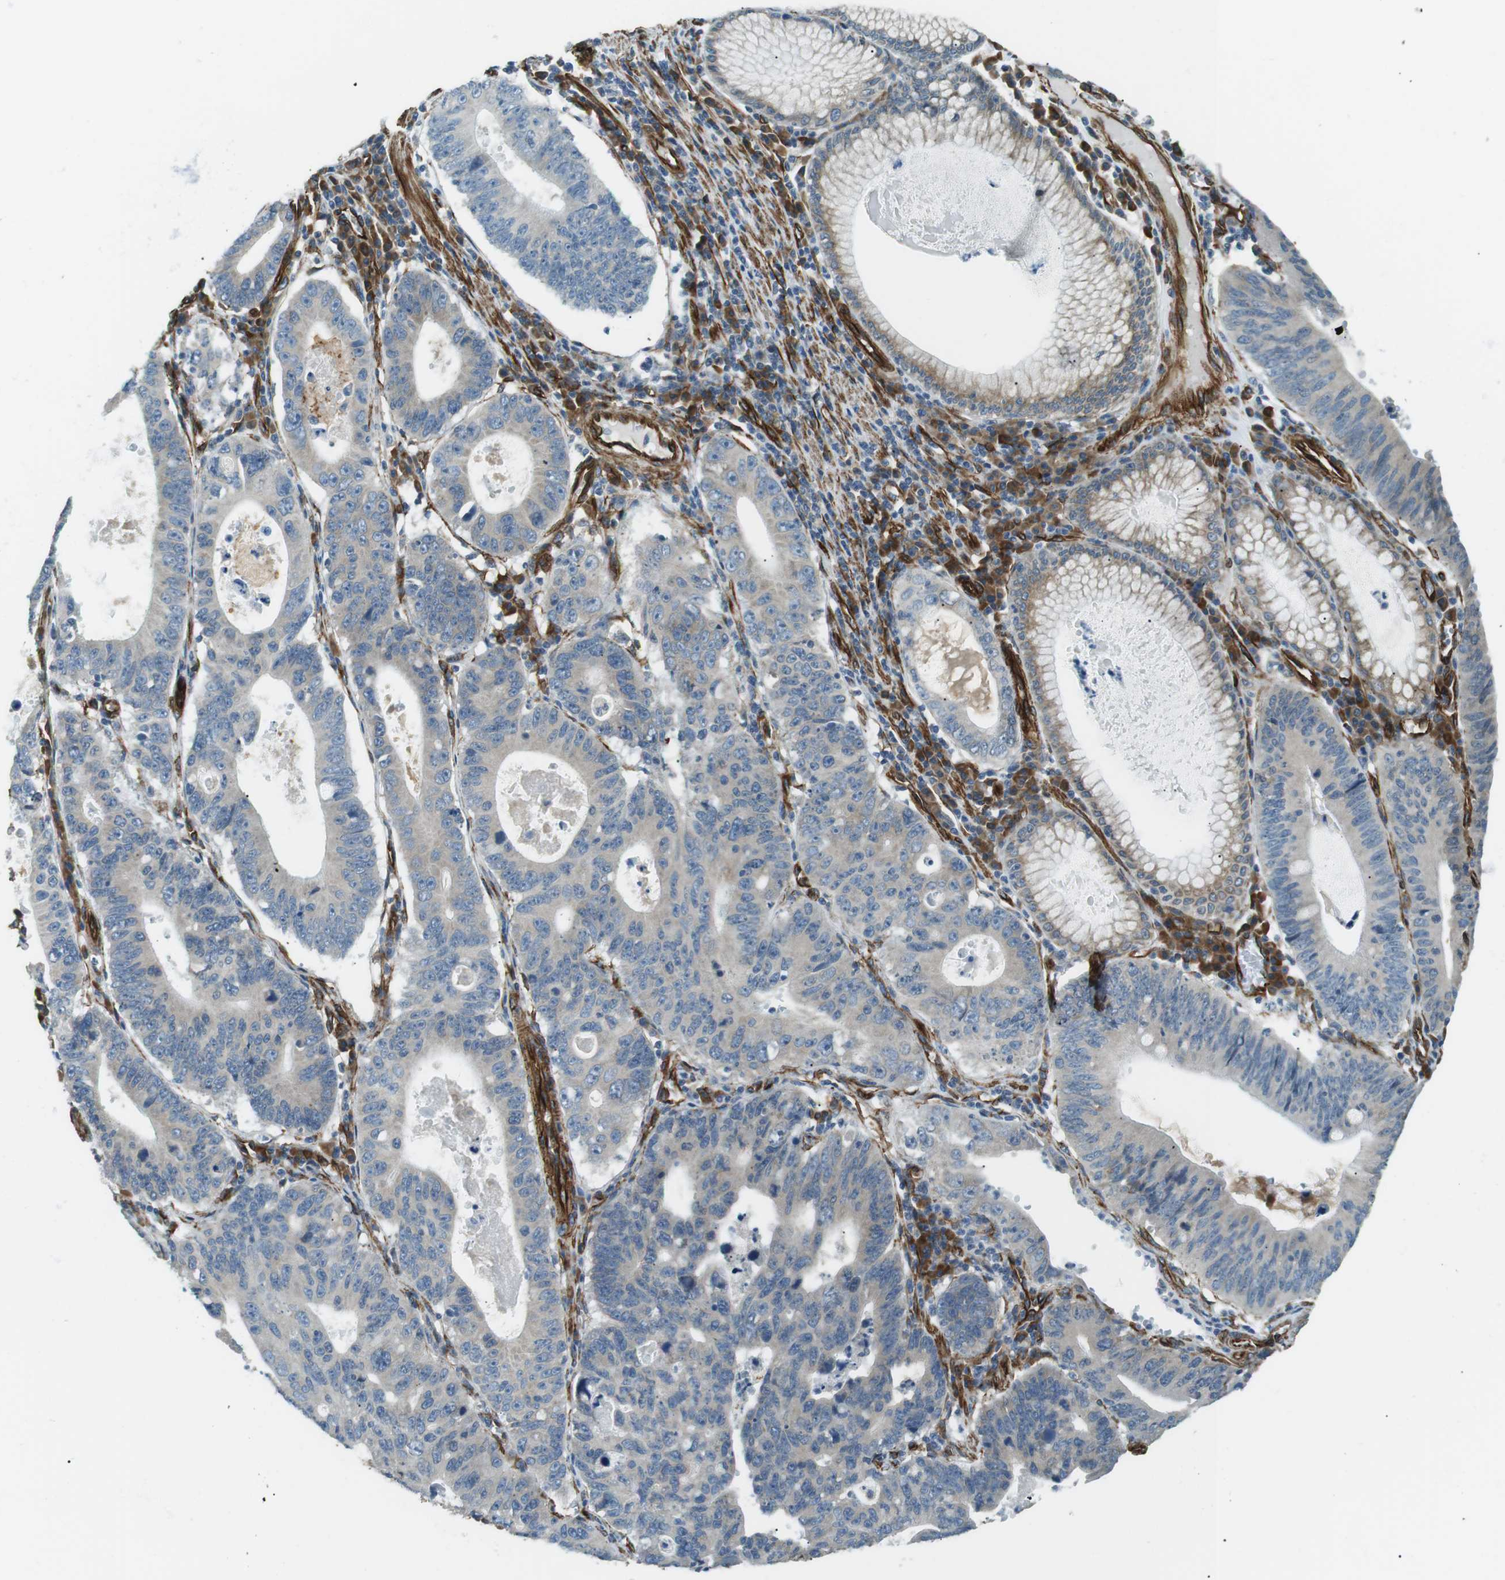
{"staining": {"intensity": "negative", "quantity": "none", "location": "none"}, "tissue": "stomach cancer", "cell_type": "Tumor cells", "image_type": "cancer", "snomed": [{"axis": "morphology", "description": "Adenocarcinoma, NOS"}, {"axis": "topography", "description": "Stomach"}], "caption": "This is an immunohistochemistry photomicrograph of stomach cancer (adenocarcinoma). There is no positivity in tumor cells.", "gene": "ODR4", "patient": {"sex": "male", "age": 59}}